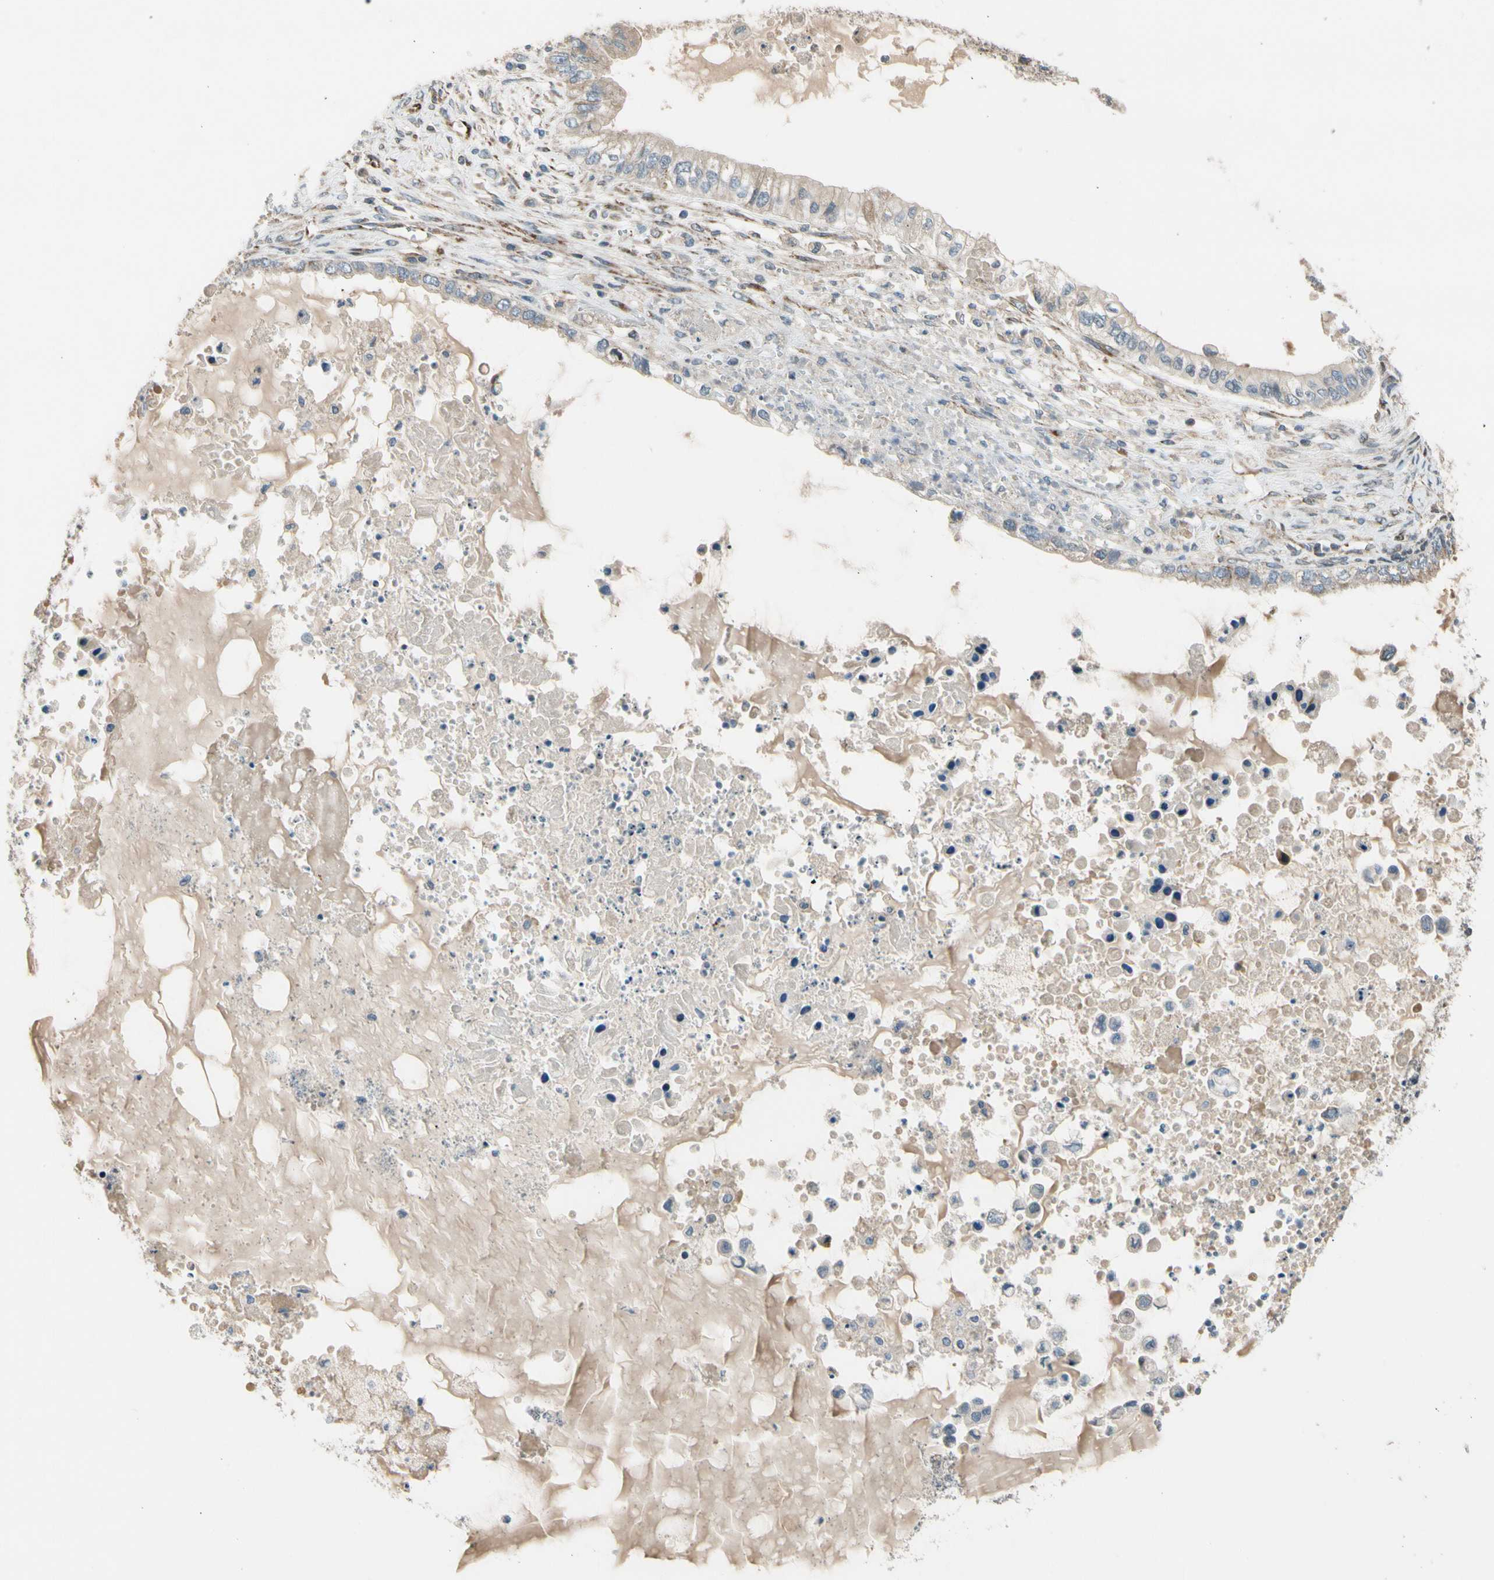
{"staining": {"intensity": "weak", "quantity": ">75%", "location": "cytoplasmic/membranous"}, "tissue": "ovarian cancer", "cell_type": "Tumor cells", "image_type": "cancer", "snomed": [{"axis": "morphology", "description": "Cystadenocarcinoma, mucinous, NOS"}, {"axis": "topography", "description": "Ovary"}], "caption": "A photomicrograph of human mucinous cystadenocarcinoma (ovarian) stained for a protein exhibits weak cytoplasmic/membranous brown staining in tumor cells. (IHC, brightfield microscopy, high magnification).", "gene": "NPHP3", "patient": {"sex": "female", "age": 80}}